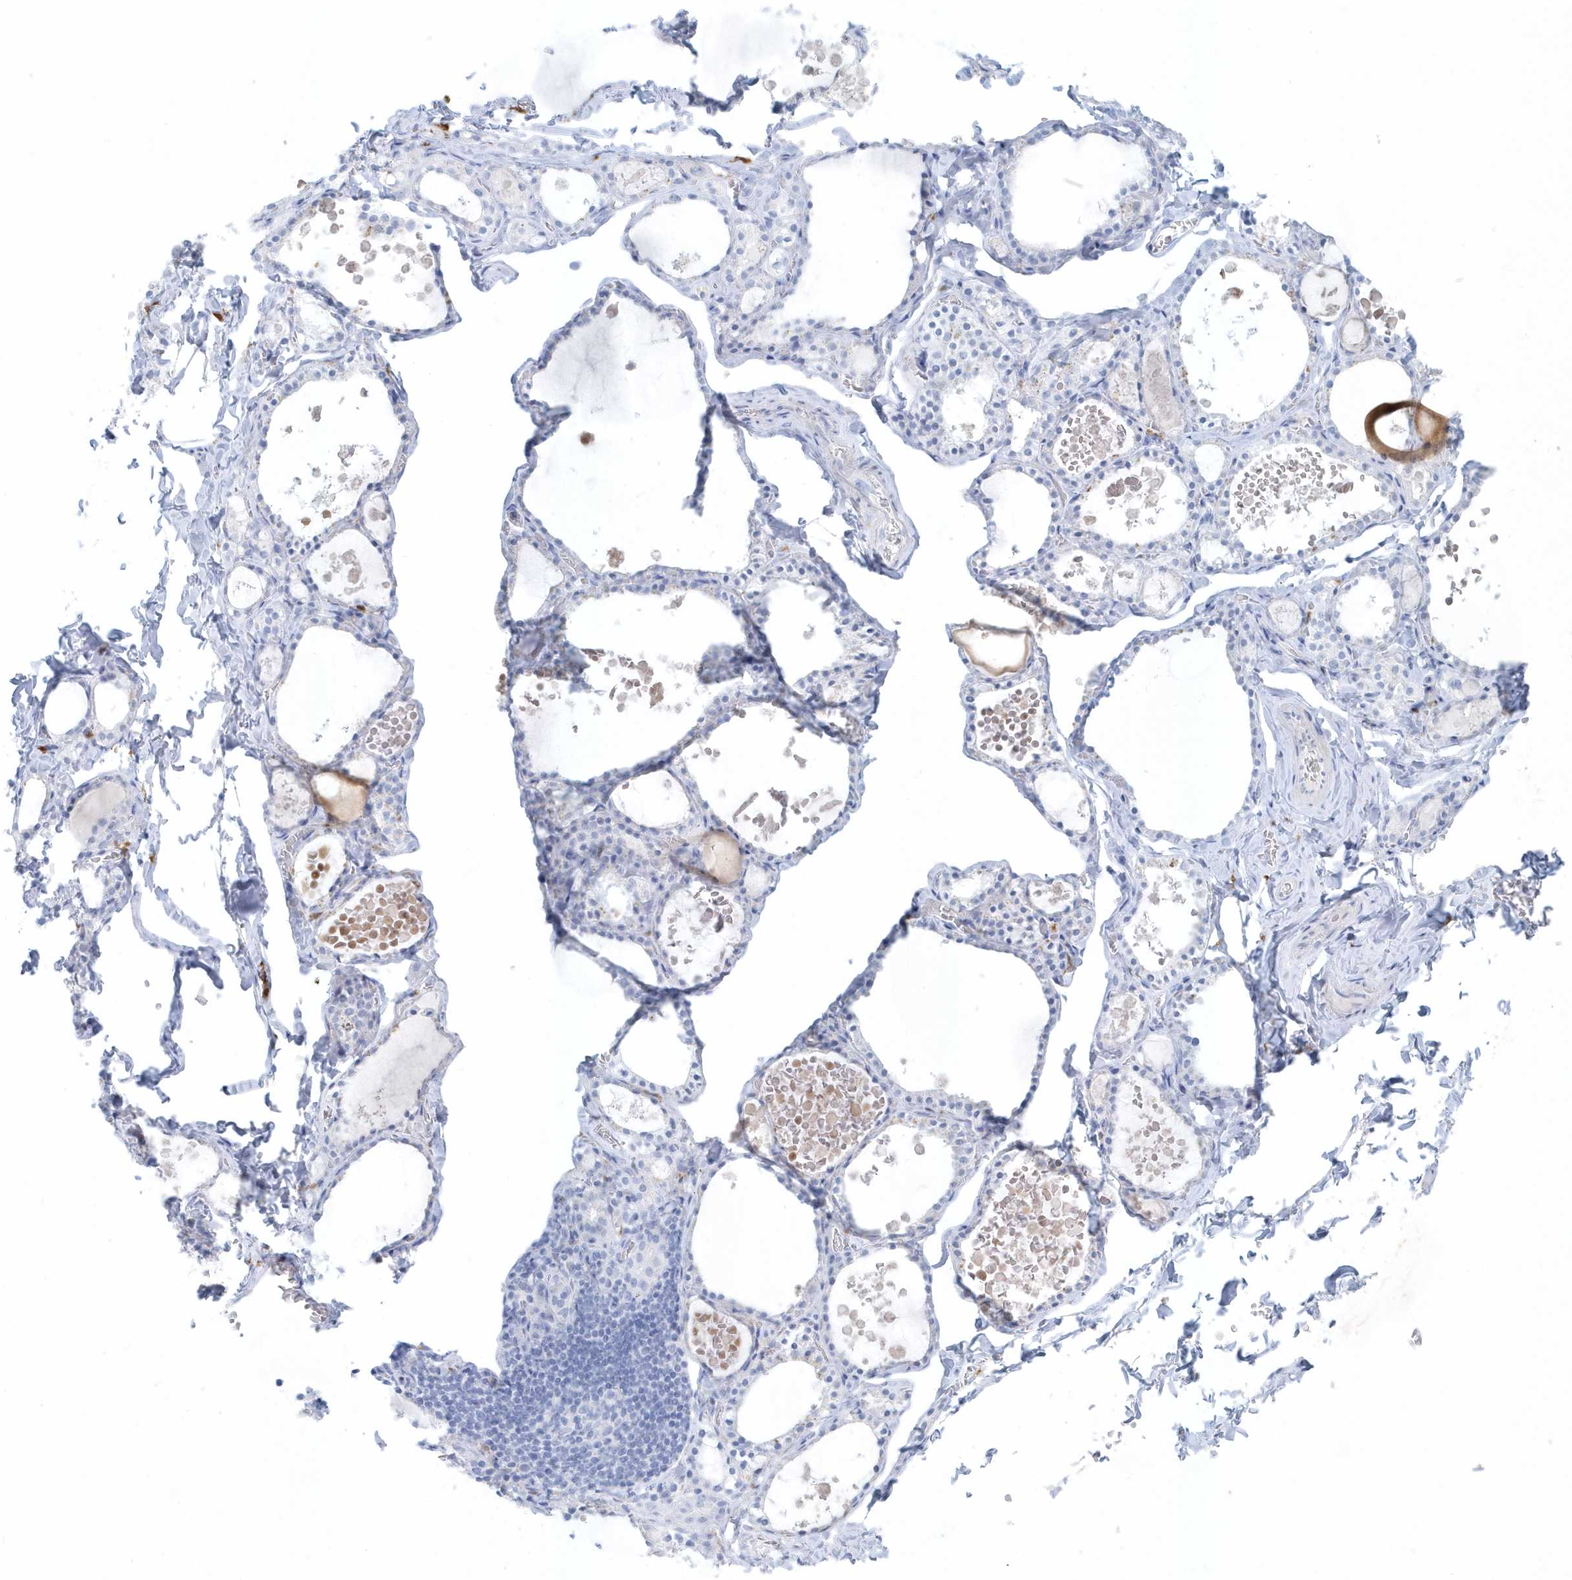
{"staining": {"intensity": "negative", "quantity": "none", "location": "none"}, "tissue": "thyroid gland", "cell_type": "Glandular cells", "image_type": "normal", "snomed": [{"axis": "morphology", "description": "Normal tissue, NOS"}, {"axis": "topography", "description": "Thyroid gland"}], "caption": "Human thyroid gland stained for a protein using IHC shows no staining in glandular cells.", "gene": "FAM98A", "patient": {"sex": "male", "age": 56}}